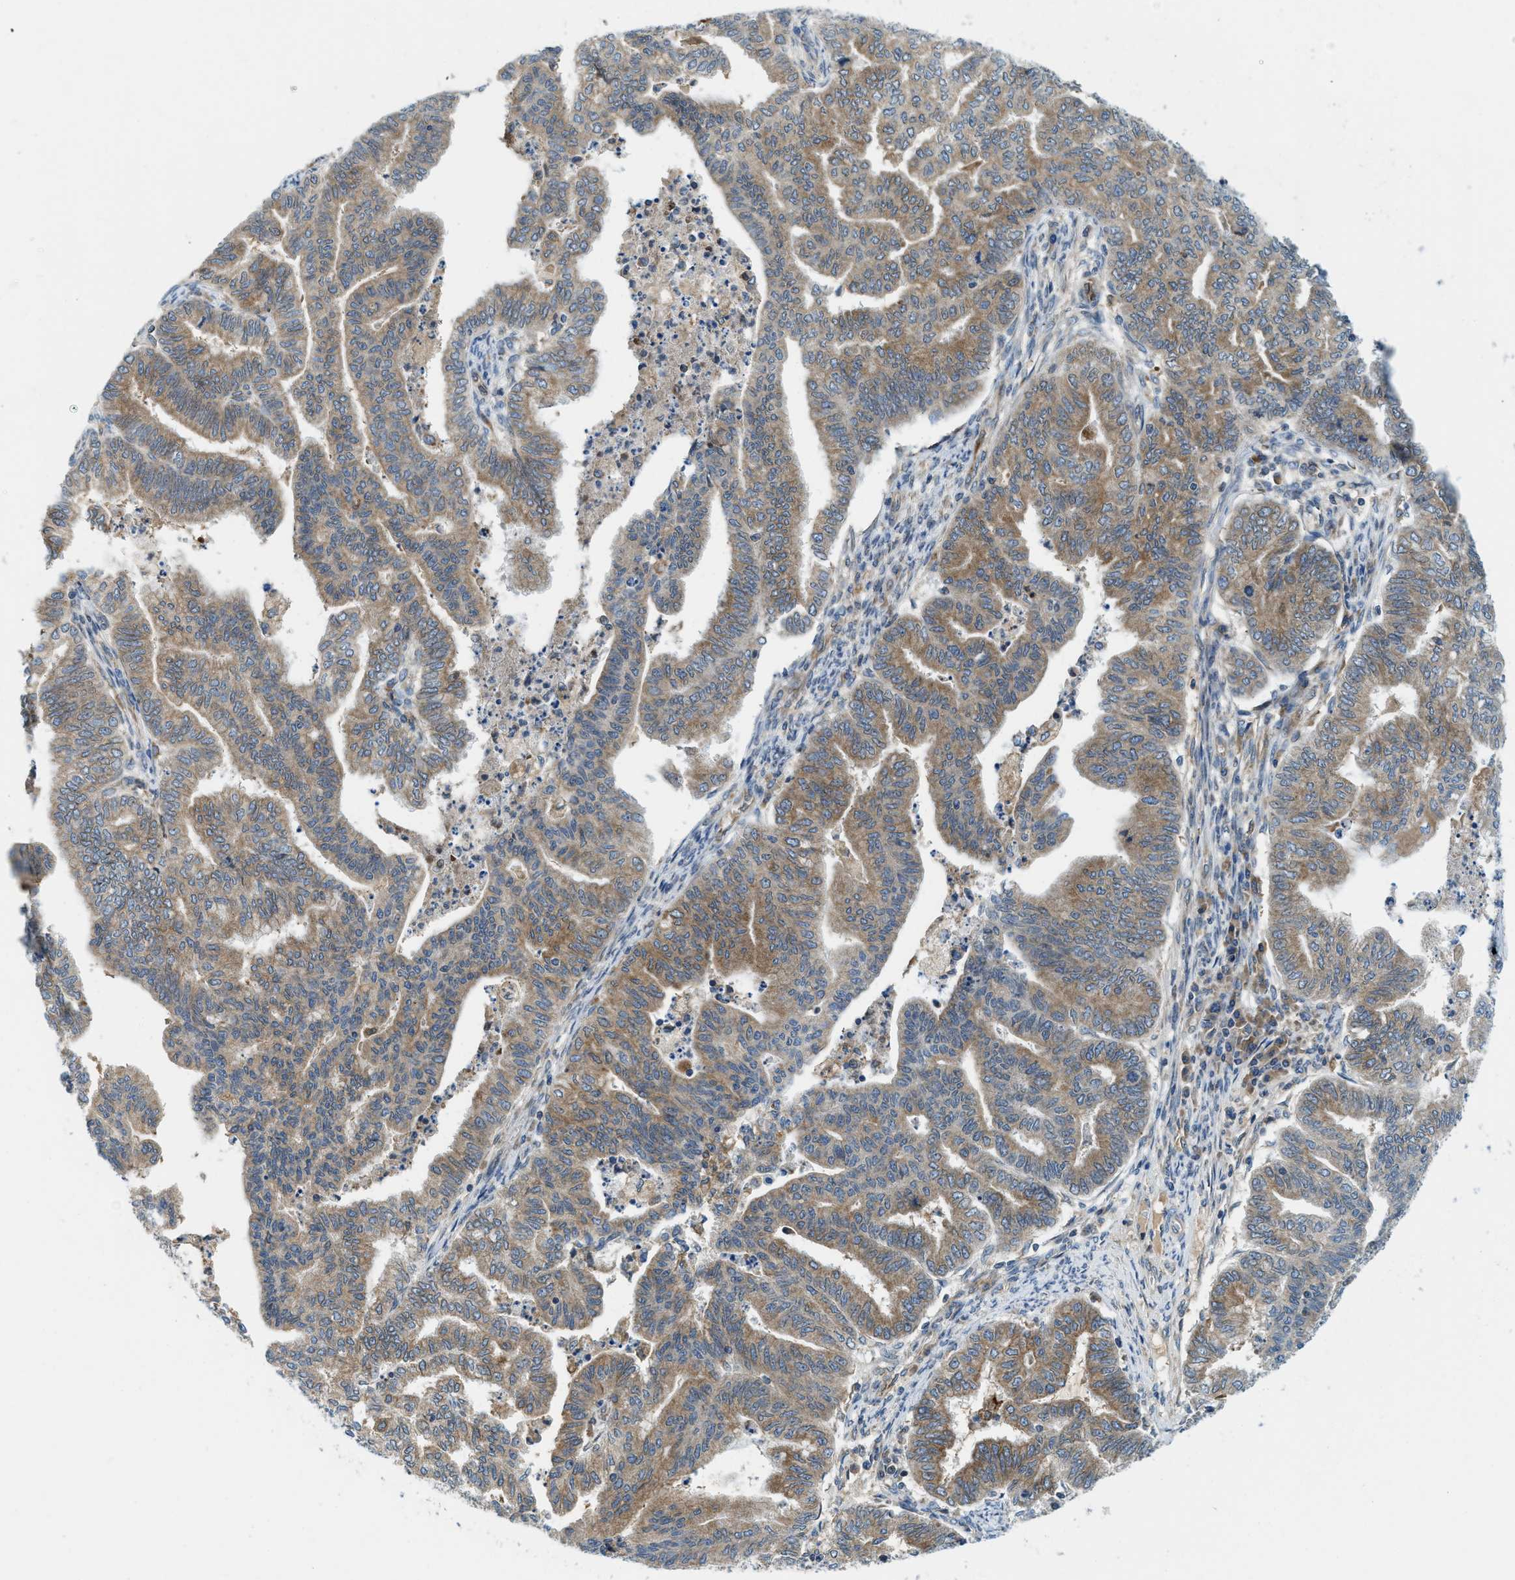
{"staining": {"intensity": "moderate", "quantity": ">75%", "location": "cytoplasmic/membranous"}, "tissue": "endometrial cancer", "cell_type": "Tumor cells", "image_type": "cancer", "snomed": [{"axis": "morphology", "description": "Adenocarcinoma, NOS"}, {"axis": "topography", "description": "Endometrium"}], "caption": "Immunohistochemistry image of human endometrial adenocarcinoma stained for a protein (brown), which shows medium levels of moderate cytoplasmic/membranous staining in about >75% of tumor cells.", "gene": "BCAP31", "patient": {"sex": "female", "age": 79}}